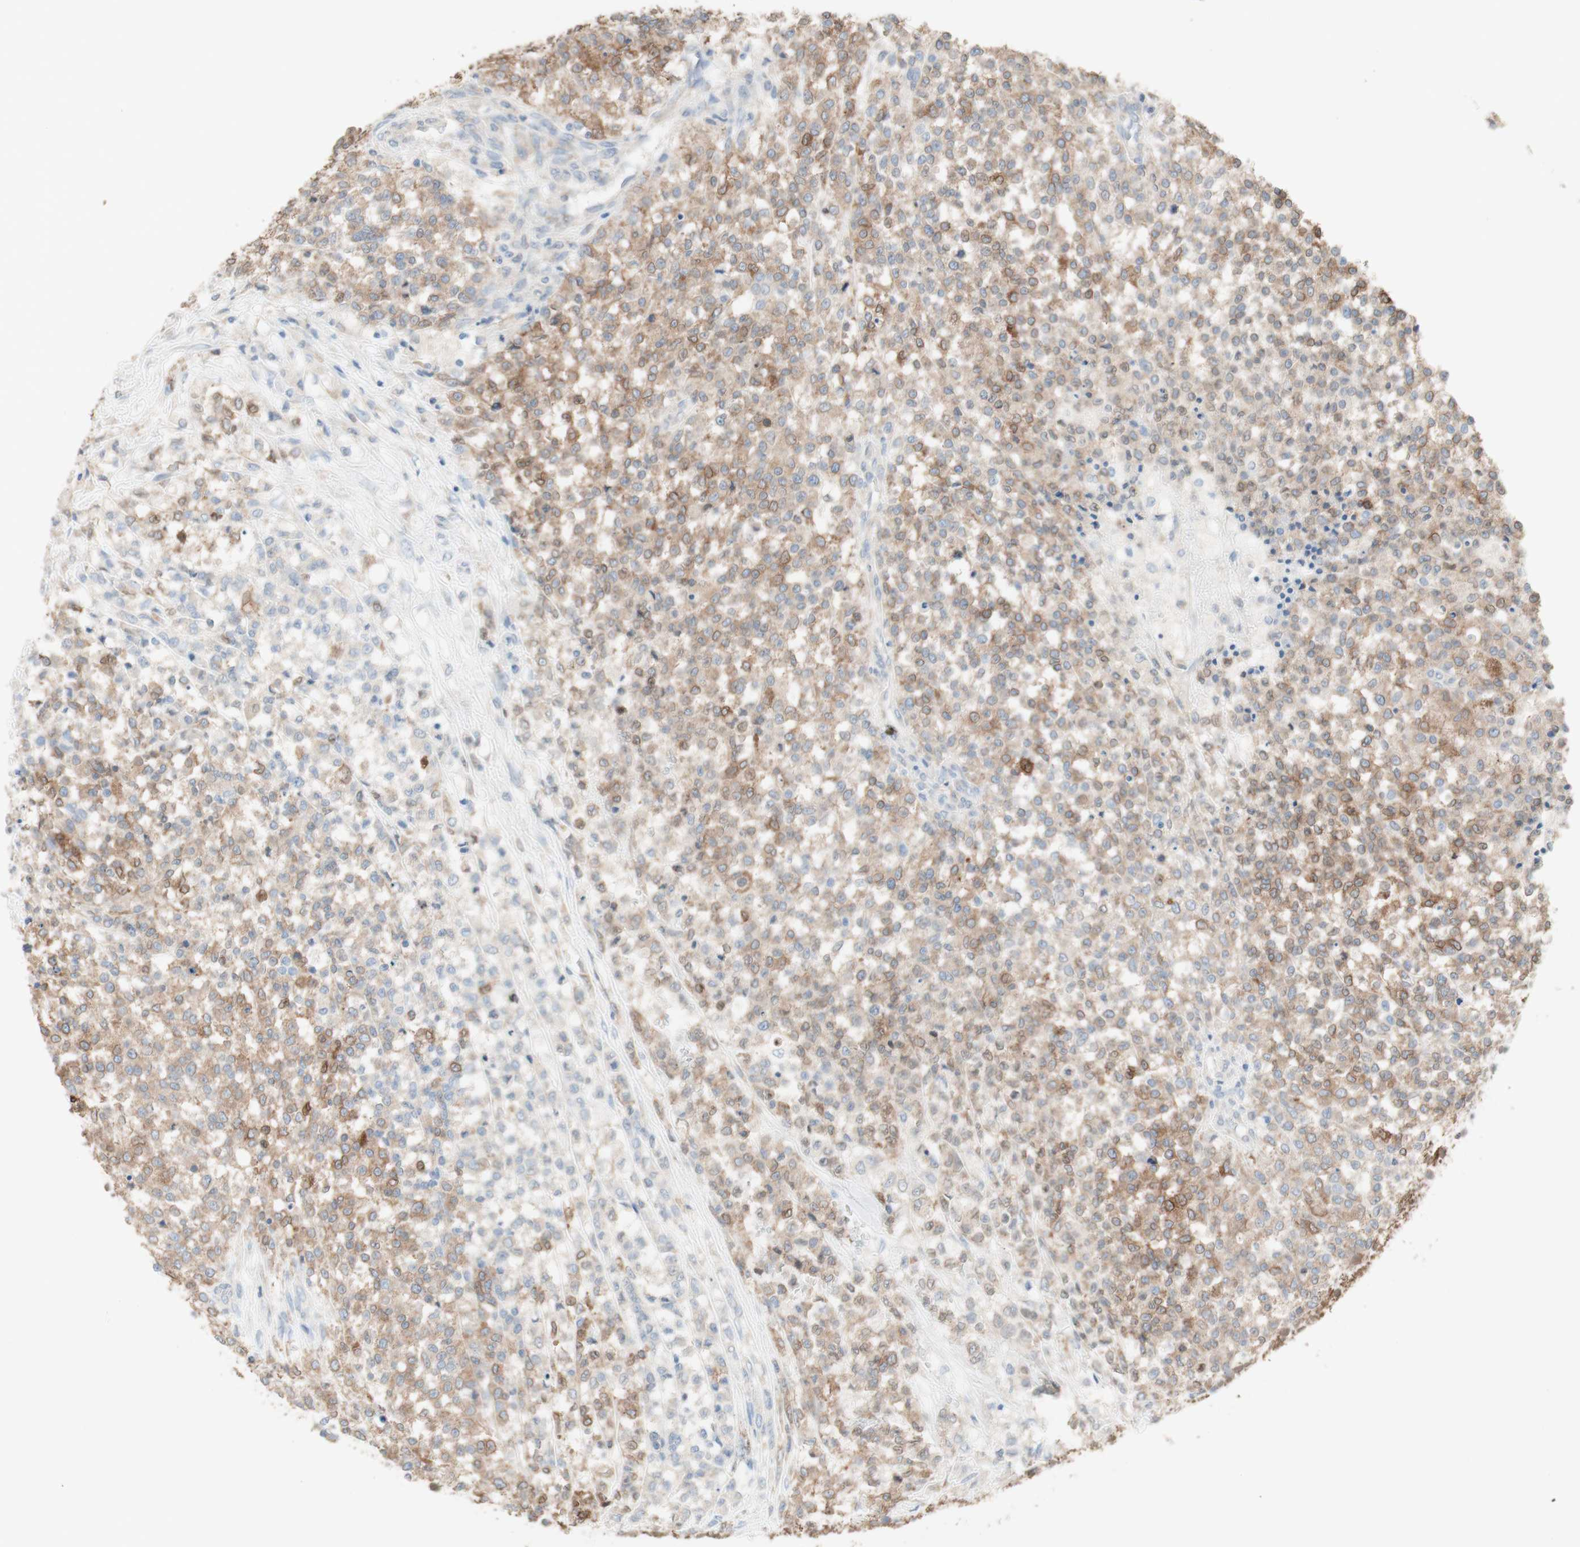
{"staining": {"intensity": "weak", "quantity": ">75%", "location": "cytoplasmic/membranous"}, "tissue": "testis cancer", "cell_type": "Tumor cells", "image_type": "cancer", "snomed": [{"axis": "morphology", "description": "Seminoma, NOS"}, {"axis": "topography", "description": "Testis"}], "caption": "Testis cancer (seminoma) stained for a protein (brown) displays weak cytoplasmic/membranous positive expression in approximately >75% of tumor cells.", "gene": "COMT", "patient": {"sex": "male", "age": 59}}